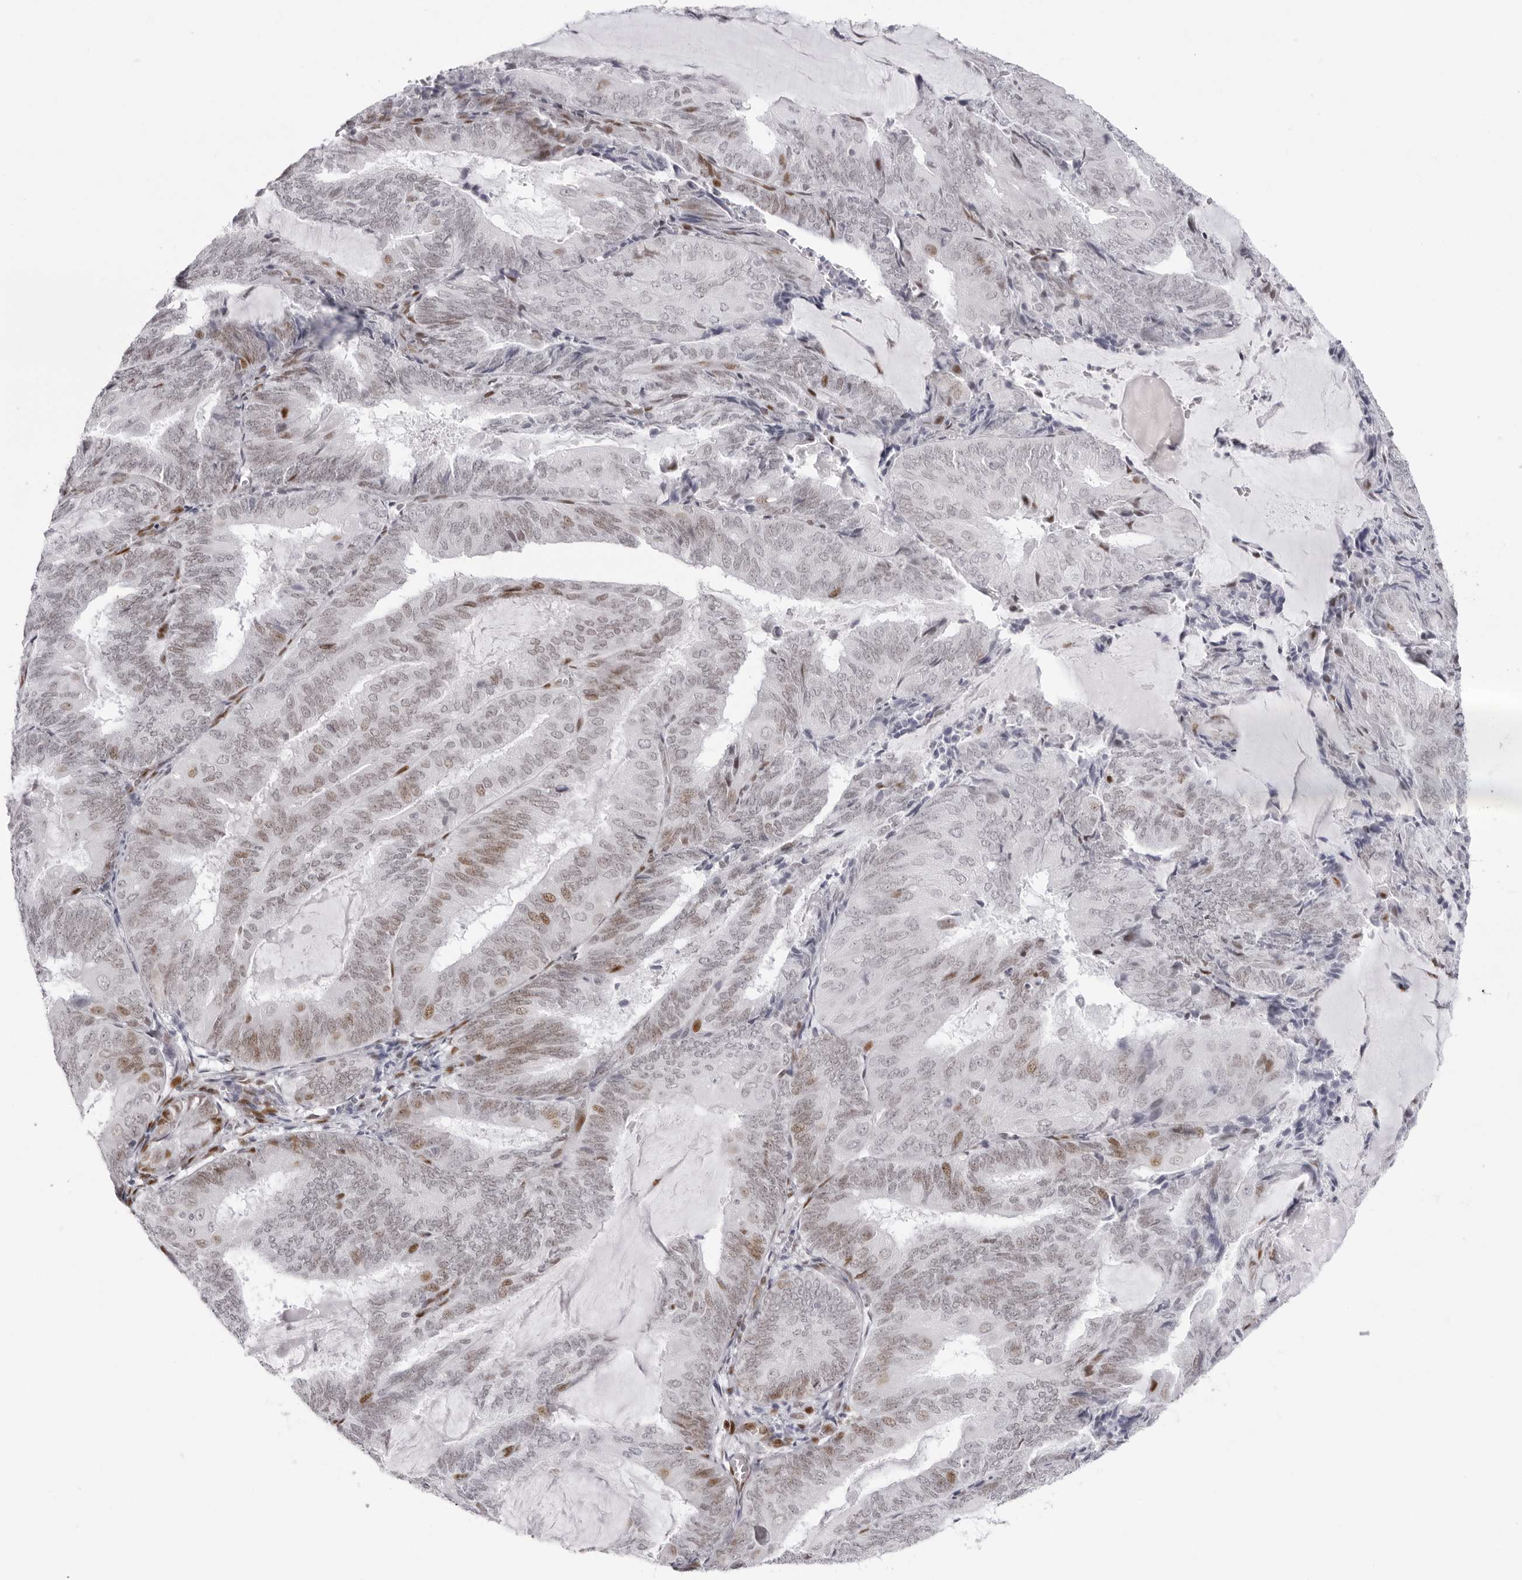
{"staining": {"intensity": "moderate", "quantity": "<25%", "location": "nuclear"}, "tissue": "endometrial cancer", "cell_type": "Tumor cells", "image_type": "cancer", "snomed": [{"axis": "morphology", "description": "Adenocarcinoma, NOS"}, {"axis": "topography", "description": "Endometrium"}], "caption": "DAB (3,3'-diaminobenzidine) immunohistochemical staining of endometrial cancer shows moderate nuclear protein positivity in about <25% of tumor cells.", "gene": "NTPCR", "patient": {"sex": "female", "age": 81}}